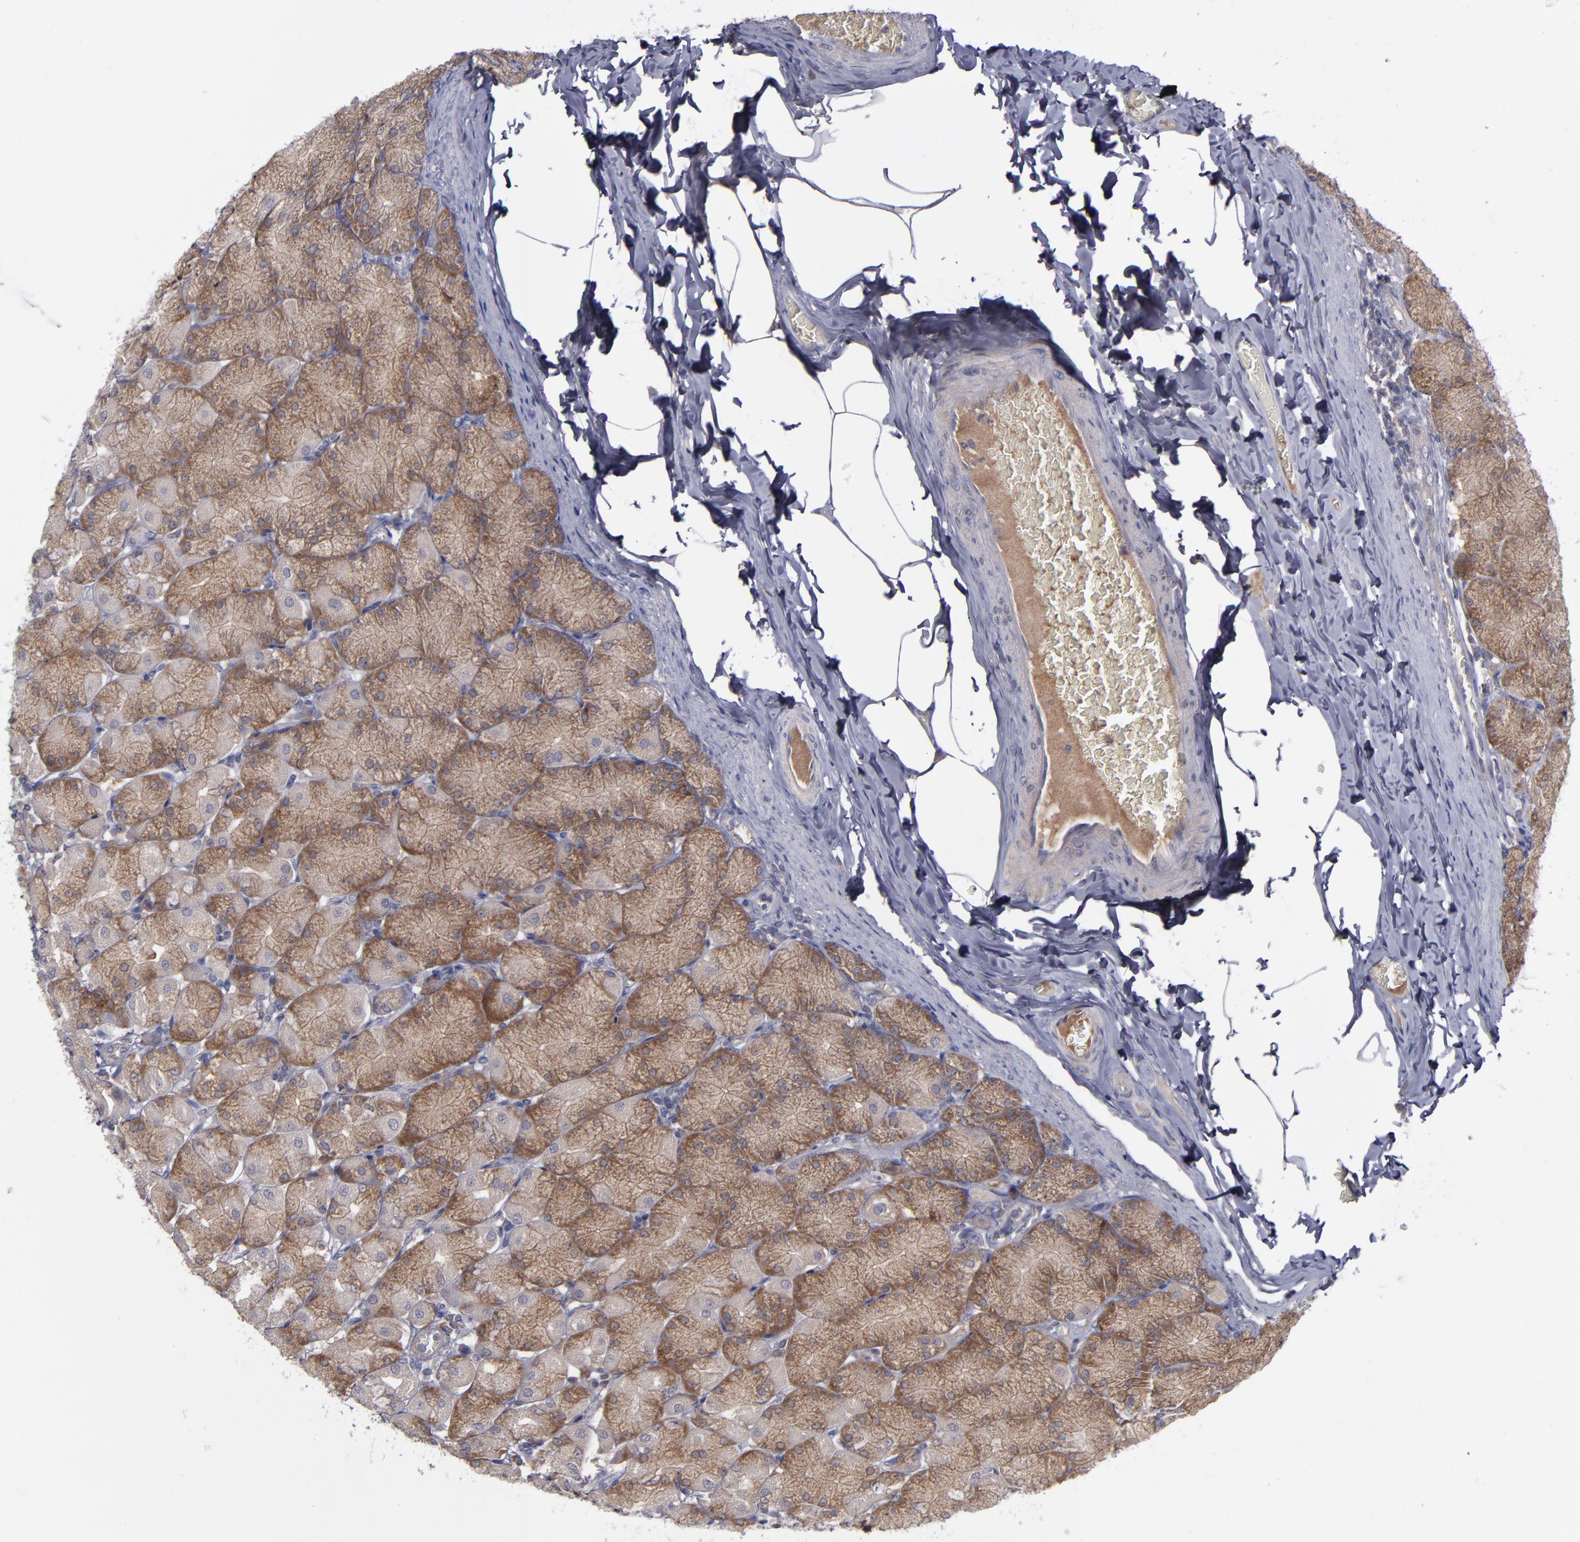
{"staining": {"intensity": "moderate", "quantity": ">75%", "location": "cytoplasmic/membranous"}, "tissue": "stomach", "cell_type": "Glandular cells", "image_type": "normal", "snomed": [{"axis": "morphology", "description": "Normal tissue, NOS"}, {"axis": "topography", "description": "Stomach, upper"}], "caption": "Immunohistochemistry (IHC) histopathology image of benign stomach: stomach stained using immunohistochemistry demonstrates medium levels of moderate protein expression localized specifically in the cytoplasmic/membranous of glandular cells, appearing as a cytoplasmic/membranous brown color.", "gene": "MMP11", "patient": {"sex": "female", "age": 56}}